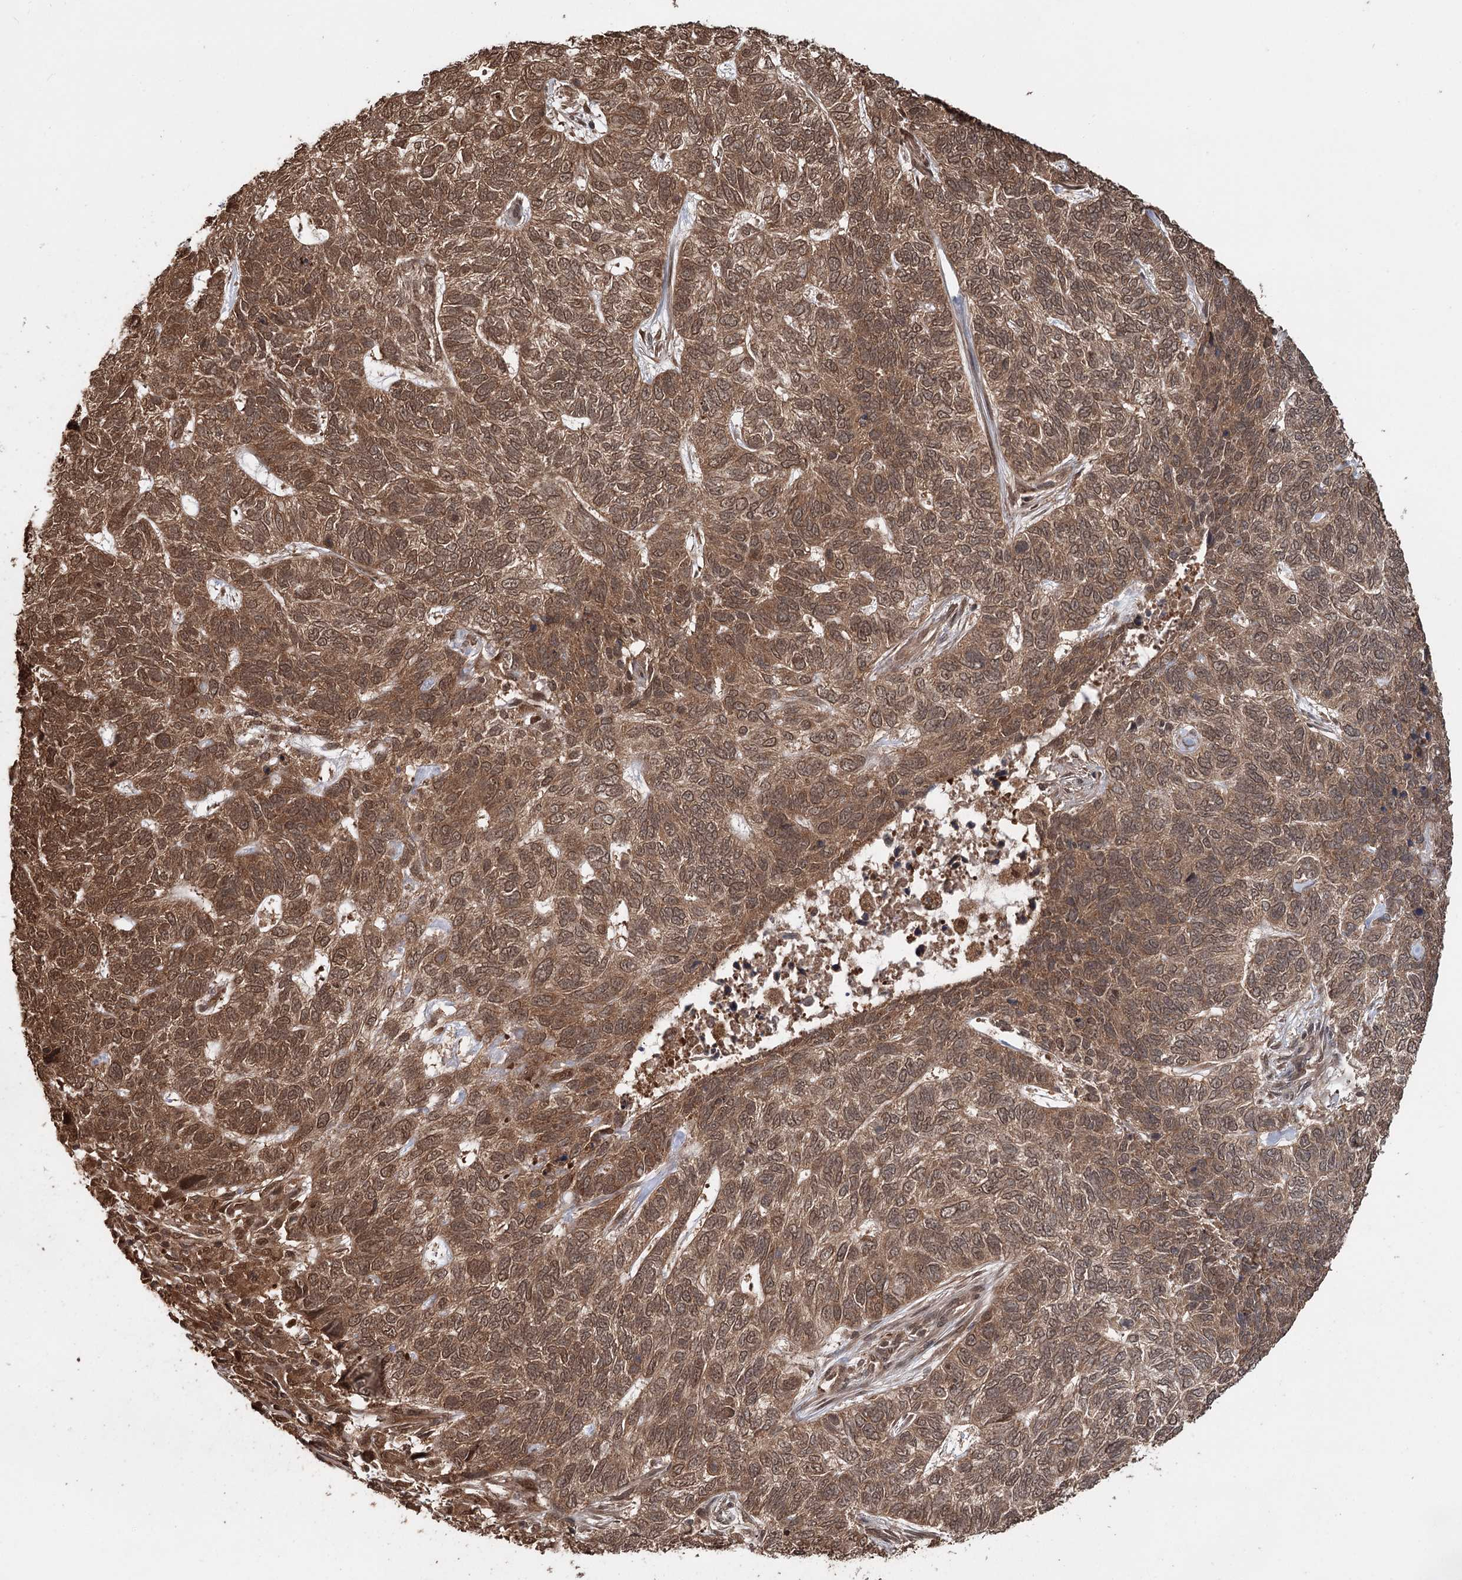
{"staining": {"intensity": "moderate", "quantity": ">75%", "location": "cytoplasmic/membranous,nuclear"}, "tissue": "skin cancer", "cell_type": "Tumor cells", "image_type": "cancer", "snomed": [{"axis": "morphology", "description": "Basal cell carcinoma"}, {"axis": "topography", "description": "Skin"}], "caption": "About >75% of tumor cells in skin cancer (basal cell carcinoma) display moderate cytoplasmic/membranous and nuclear protein expression as visualized by brown immunohistochemical staining.", "gene": "N6AMT1", "patient": {"sex": "female", "age": 65}}